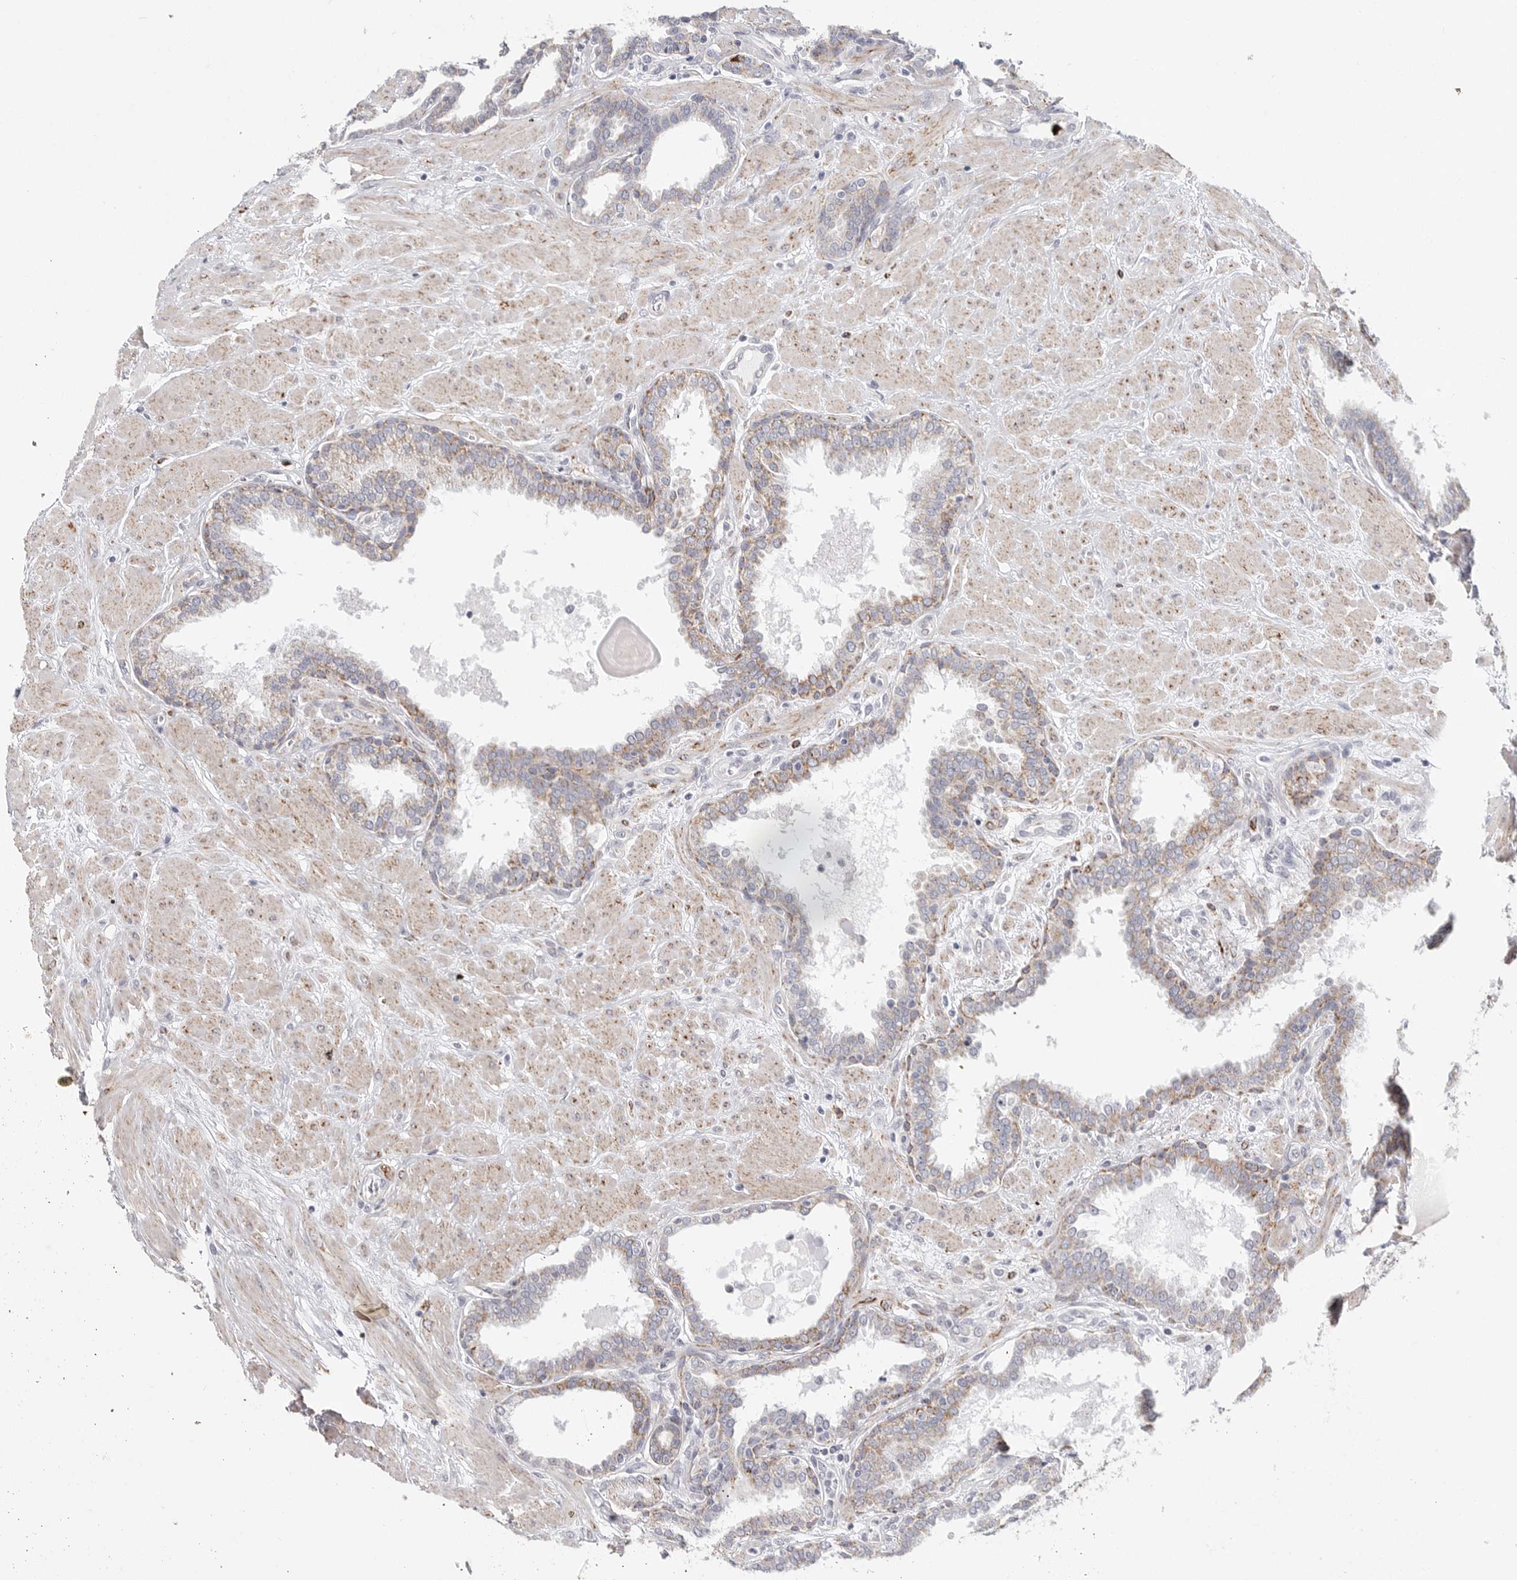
{"staining": {"intensity": "strong", "quantity": "25%-75%", "location": "cytoplasmic/membranous"}, "tissue": "prostate", "cell_type": "Glandular cells", "image_type": "normal", "snomed": [{"axis": "morphology", "description": "Normal tissue, NOS"}, {"axis": "topography", "description": "Prostate"}], "caption": "Prostate stained with a brown dye shows strong cytoplasmic/membranous positive staining in approximately 25%-75% of glandular cells.", "gene": "ELP3", "patient": {"sex": "male", "age": 51}}